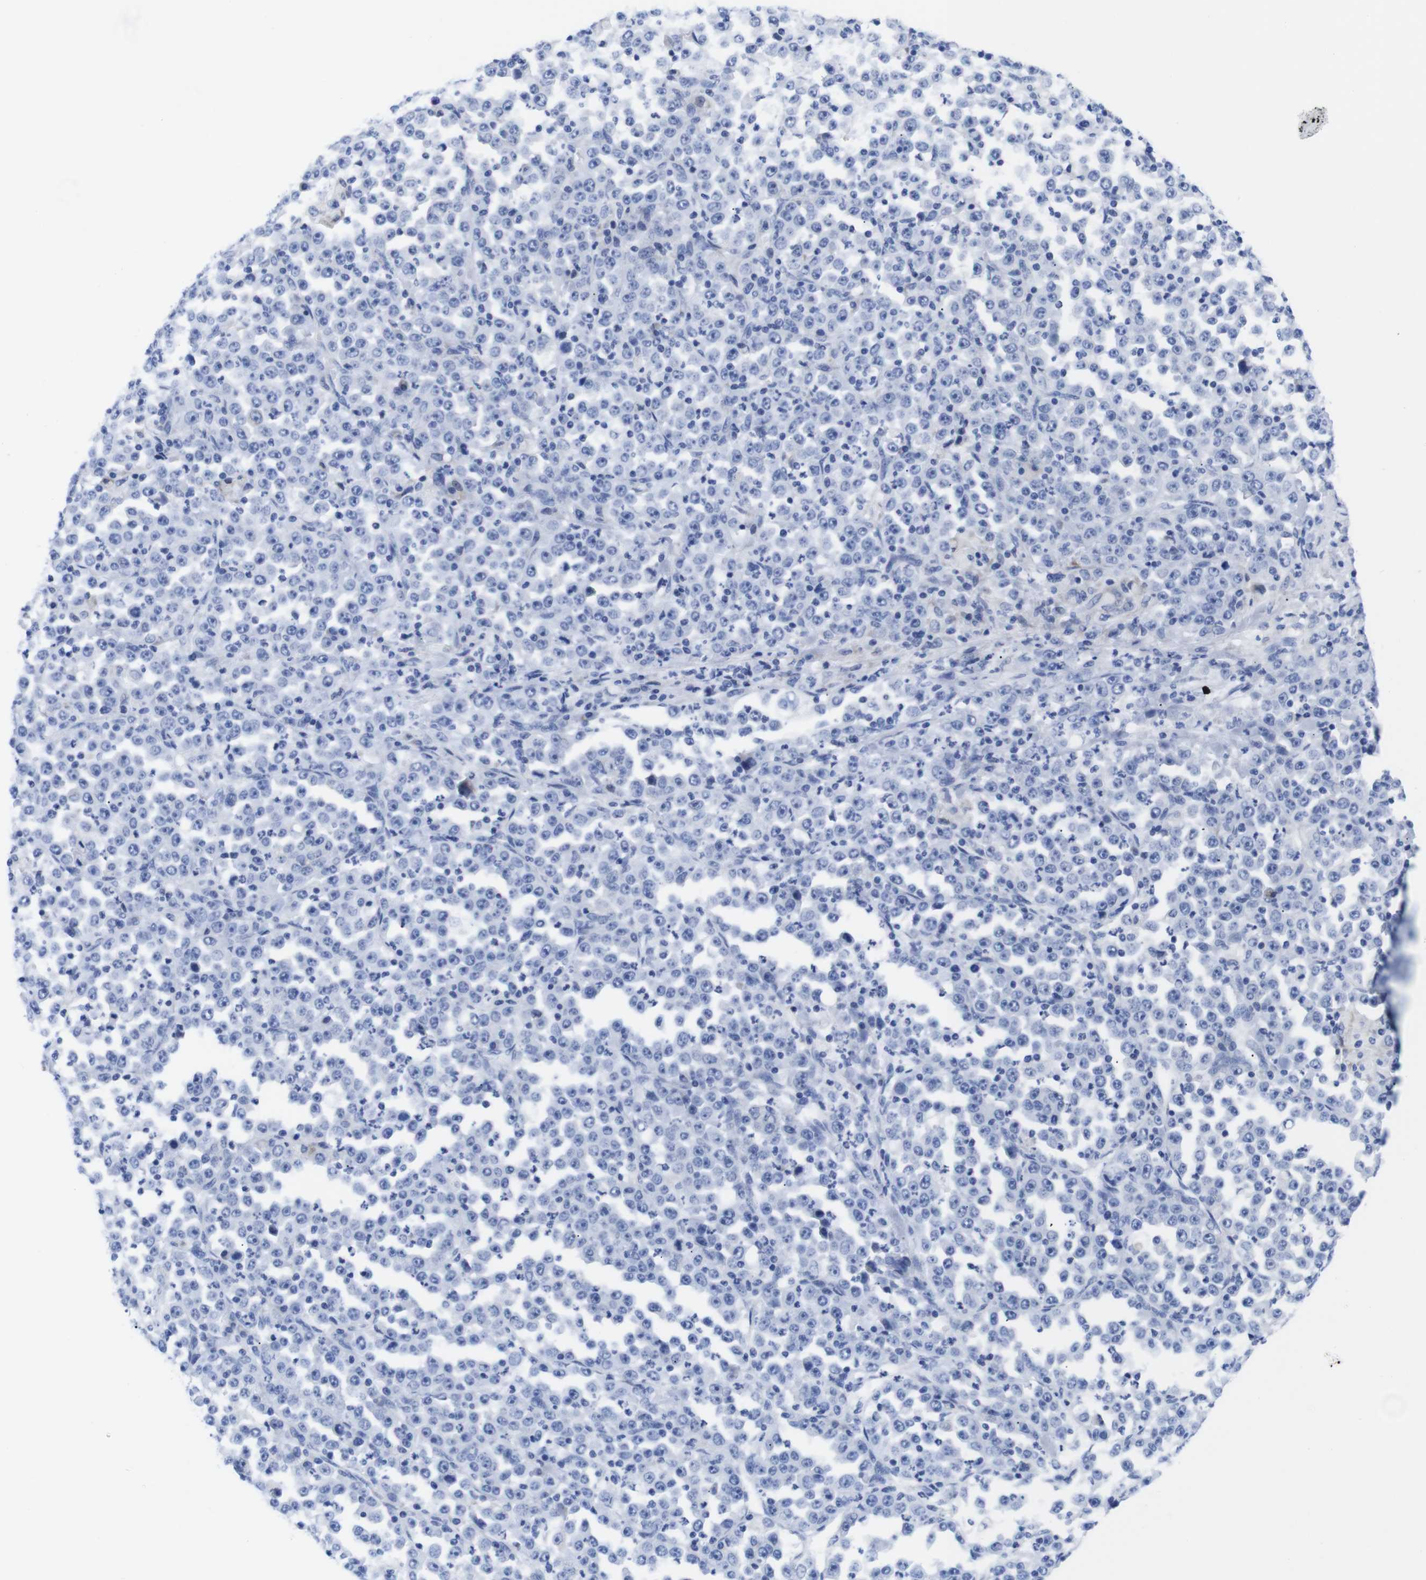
{"staining": {"intensity": "negative", "quantity": "none", "location": "none"}, "tissue": "stomach cancer", "cell_type": "Tumor cells", "image_type": "cancer", "snomed": [{"axis": "morphology", "description": "Normal tissue, NOS"}, {"axis": "morphology", "description": "Adenocarcinoma, NOS"}, {"axis": "topography", "description": "Stomach, upper"}, {"axis": "topography", "description": "Stomach"}], "caption": "Immunohistochemistry (IHC) image of neoplastic tissue: stomach cancer (adenocarcinoma) stained with DAB exhibits no significant protein expression in tumor cells. (Stains: DAB immunohistochemistry (IHC) with hematoxylin counter stain, Microscopy: brightfield microscopy at high magnification).", "gene": "LRRC55", "patient": {"sex": "male", "age": 59}}